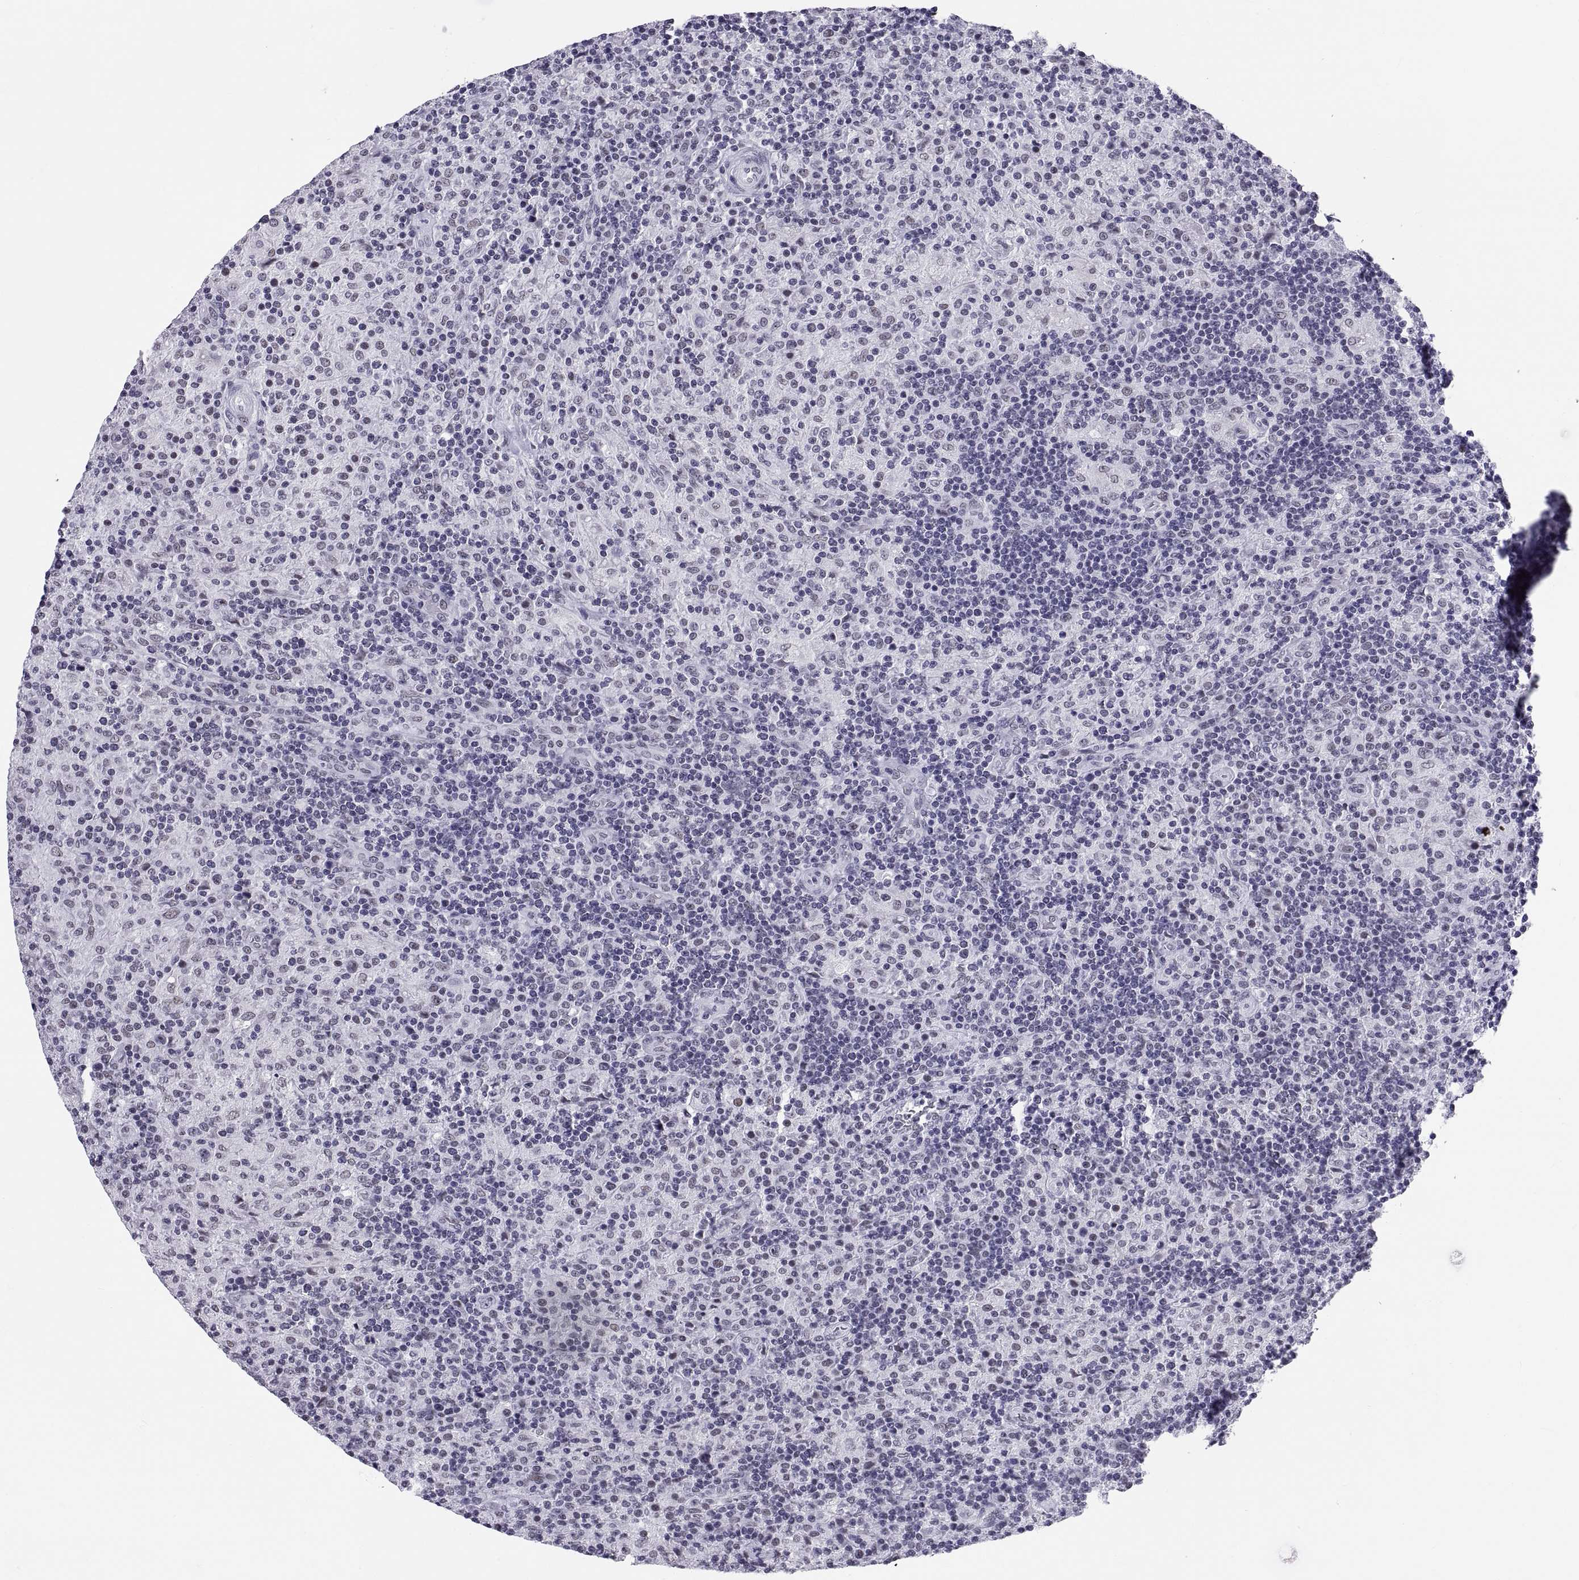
{"staining": {"intensity": "negative", "quantity": "none", "location": "none"}, "tissue": "lymphoma", "cell_type": "Tumor cells", "image_type": "cancer", "snomed": [{"axis": "morphology", "description": "Hodgkin's disease, NOS"}, {"axis": "topography", "description": "Lymph node"}], "caption": "An immunohistochemistry (IHC) micrograph of Hodgkin's disease is shown. There is no staining in tumor cells of Hodgkin's disease.", "gene": "NEUROD6", "patient": {"sex": "male", "age": 70}}